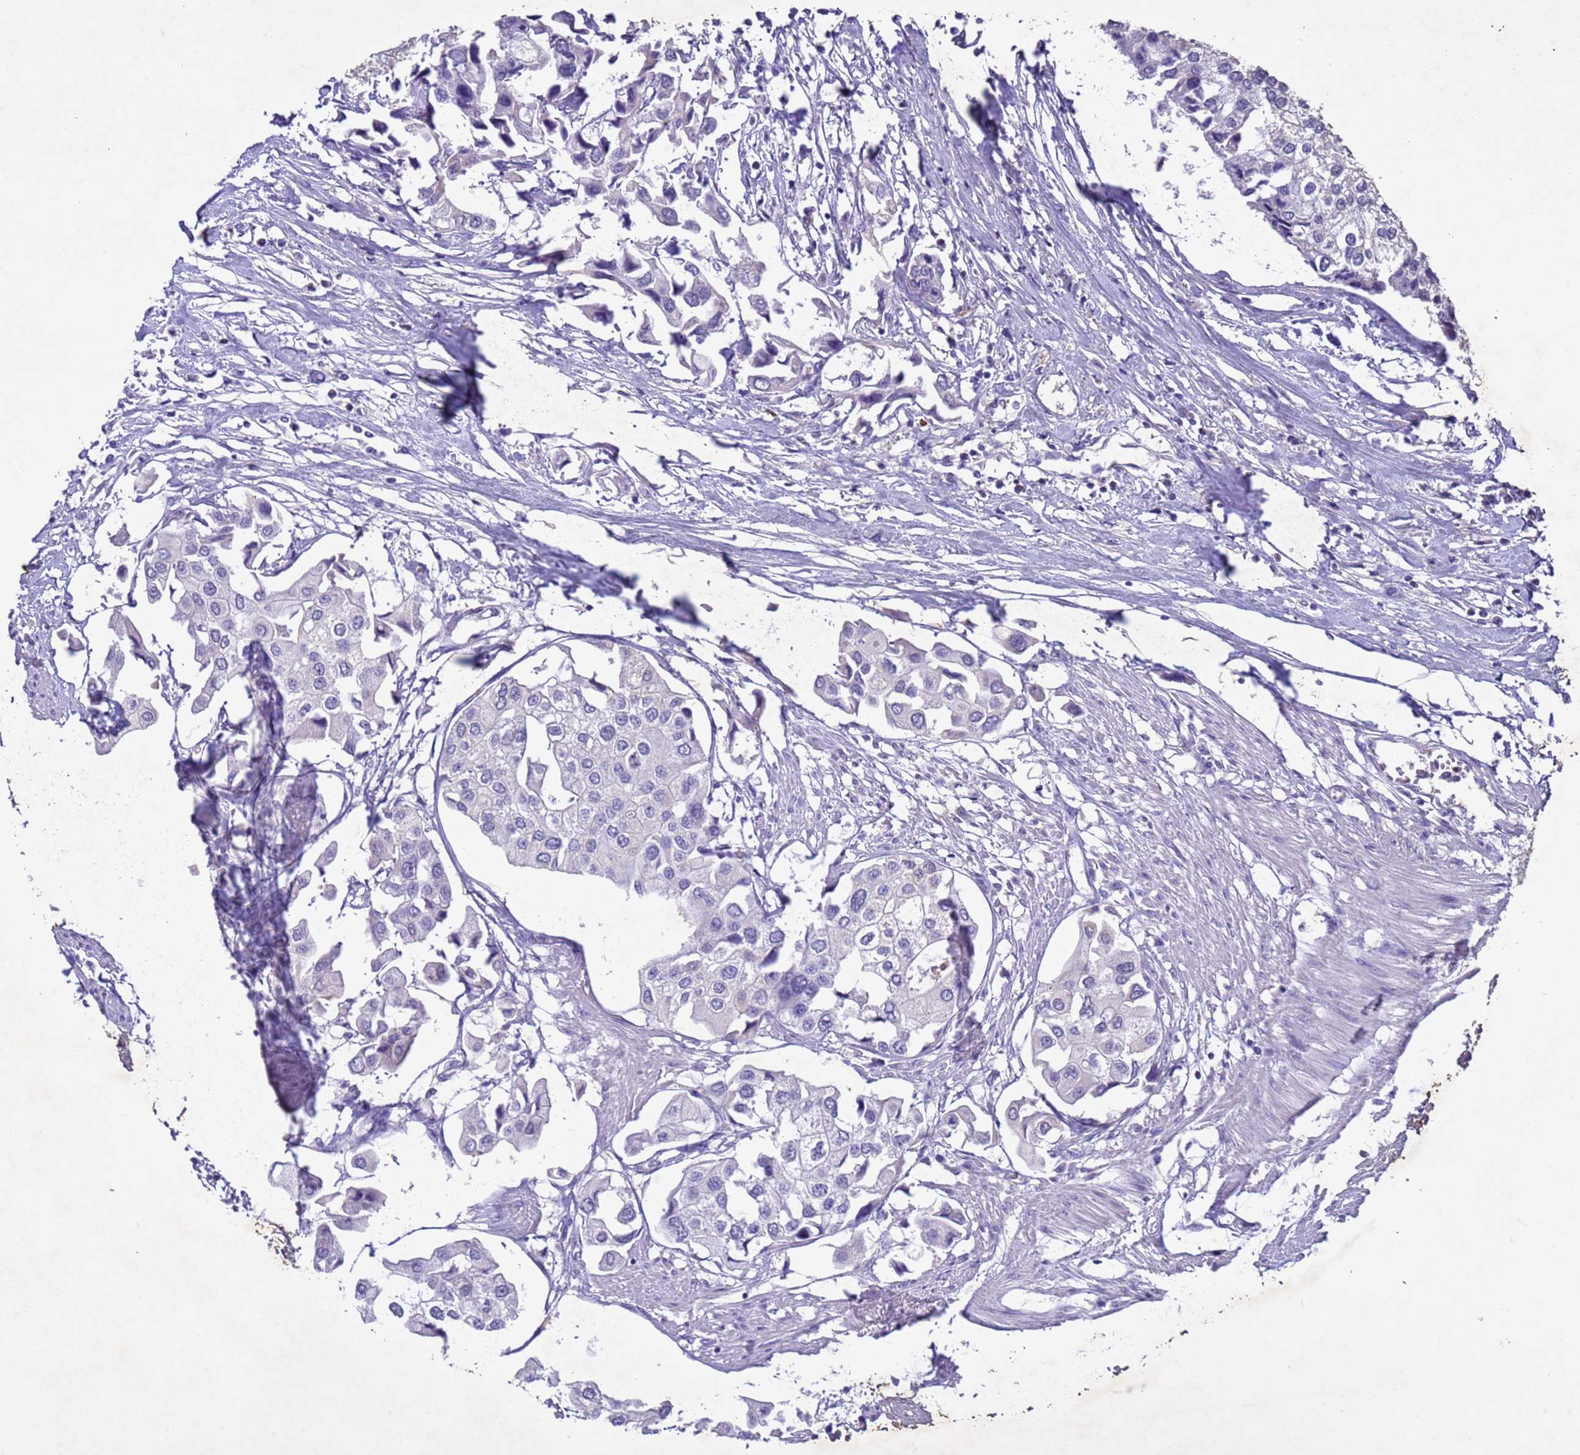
{"staining": {"intensity": "negative", "quantity": "none", "location": "none"}, "tissue": "urothelial cancer", "cell_type": "Tumor cells", "image_type": "cancer", "snomed": [{"axis": "morphology", "description": "Urothelial carcinoma, High grade"}, {"axis": "topography", "description": "Urinary bladder"}], "caption": "DAB immunohistochemical staining of high-grade urothelial carcinoma demonstrates no significant positivity in tumor cells.", "gene": "NLRP11", "patient": {"sex": "male", "age": 64}}